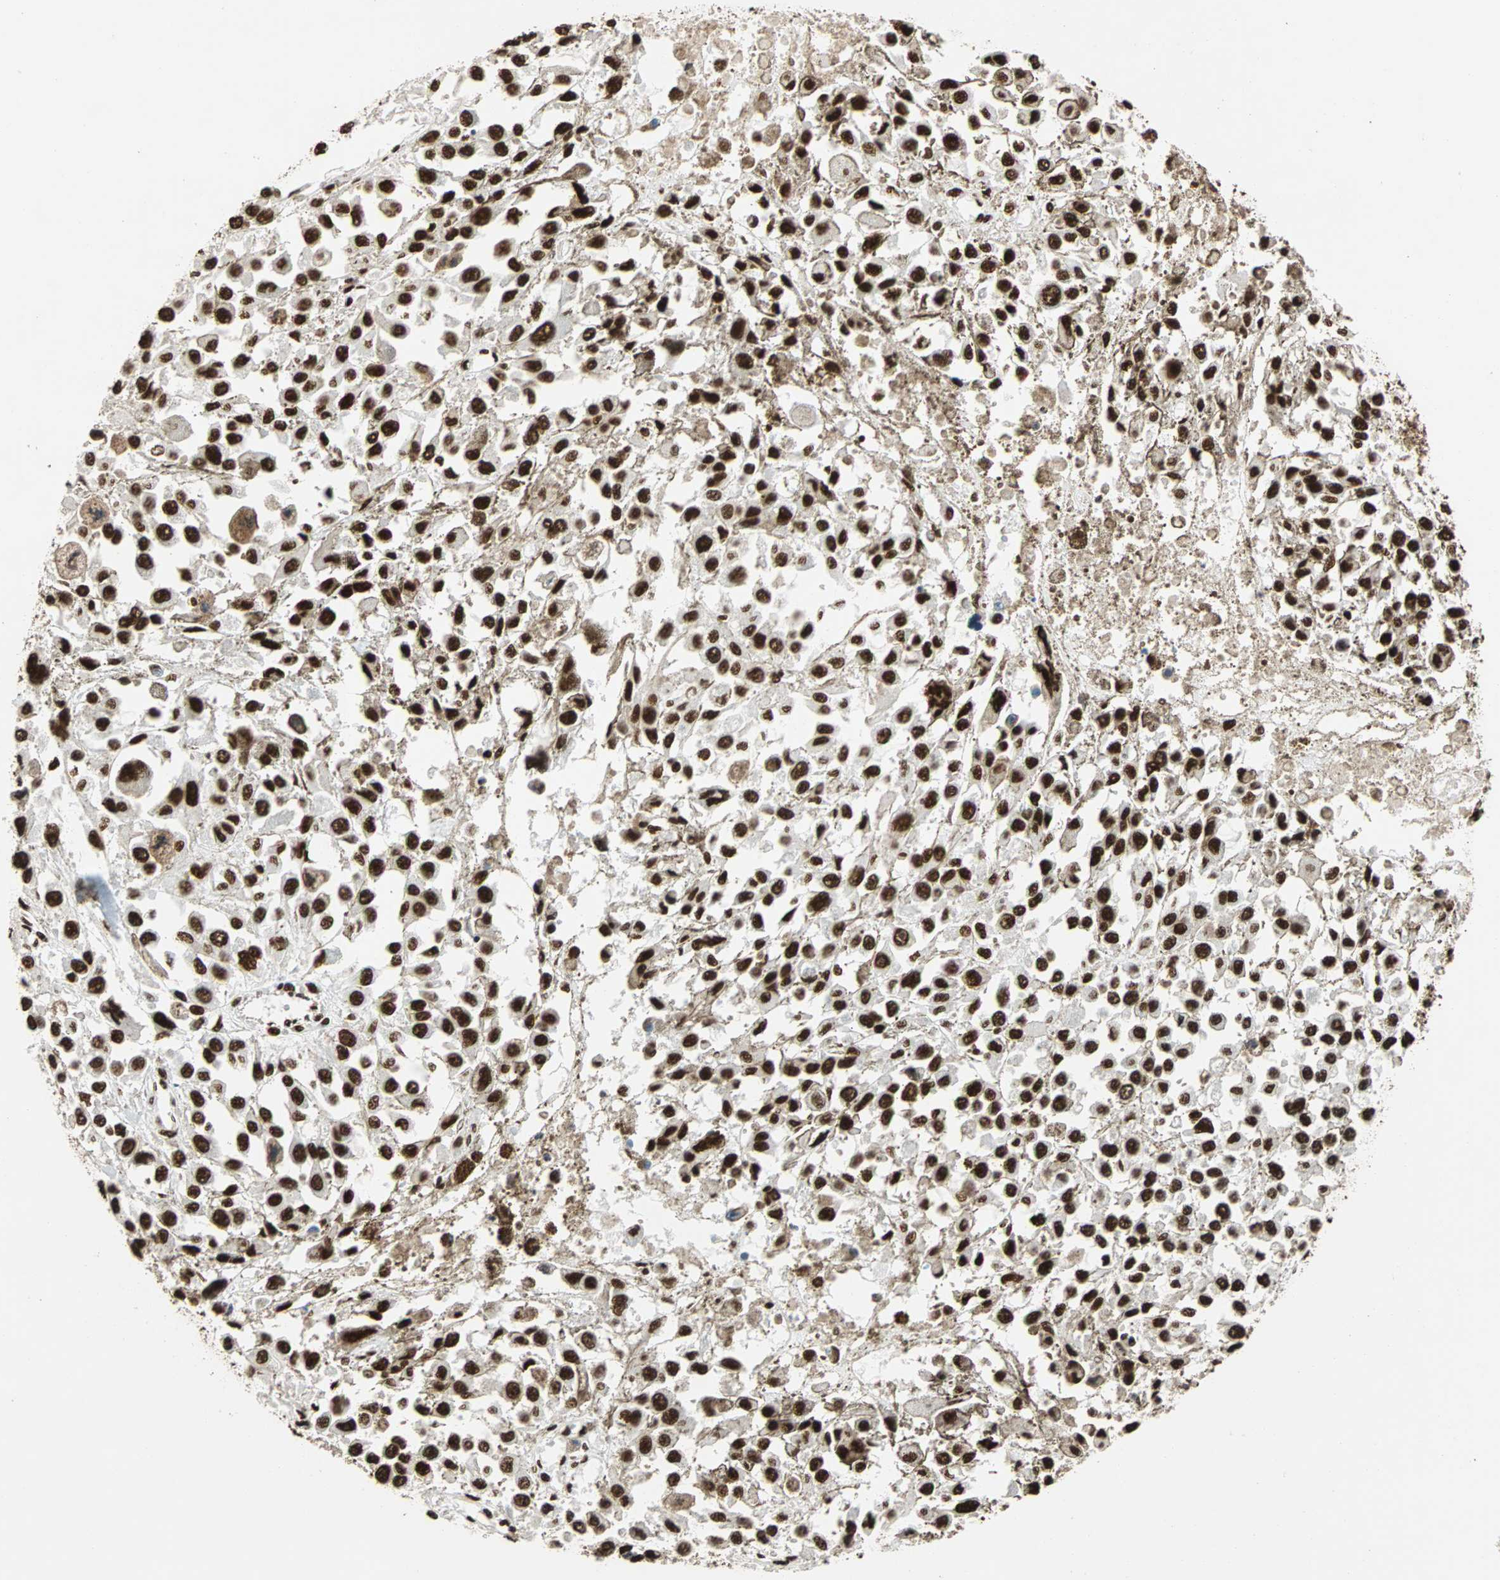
{"staining": {"intensity": "strong", "quantity": ">75%", "location": "nuclear"}, "tissue": "melanoma", "cell_type": "Tumor cells", "image_type": "cancer", "snomed": [{"axis": "morphology", "description": "Malignant melanoma, Metastatic site"}, {"axis": "topography", "description": "Lymph node"}], "caption": "Immunohistochemical staining of malignant melanoma (metastatic site) reveals strong nuclear protein staining in approximately >75% of tumor cells.", "gene": "ILF2", "patient": {"sex": "male", "age": 59}}